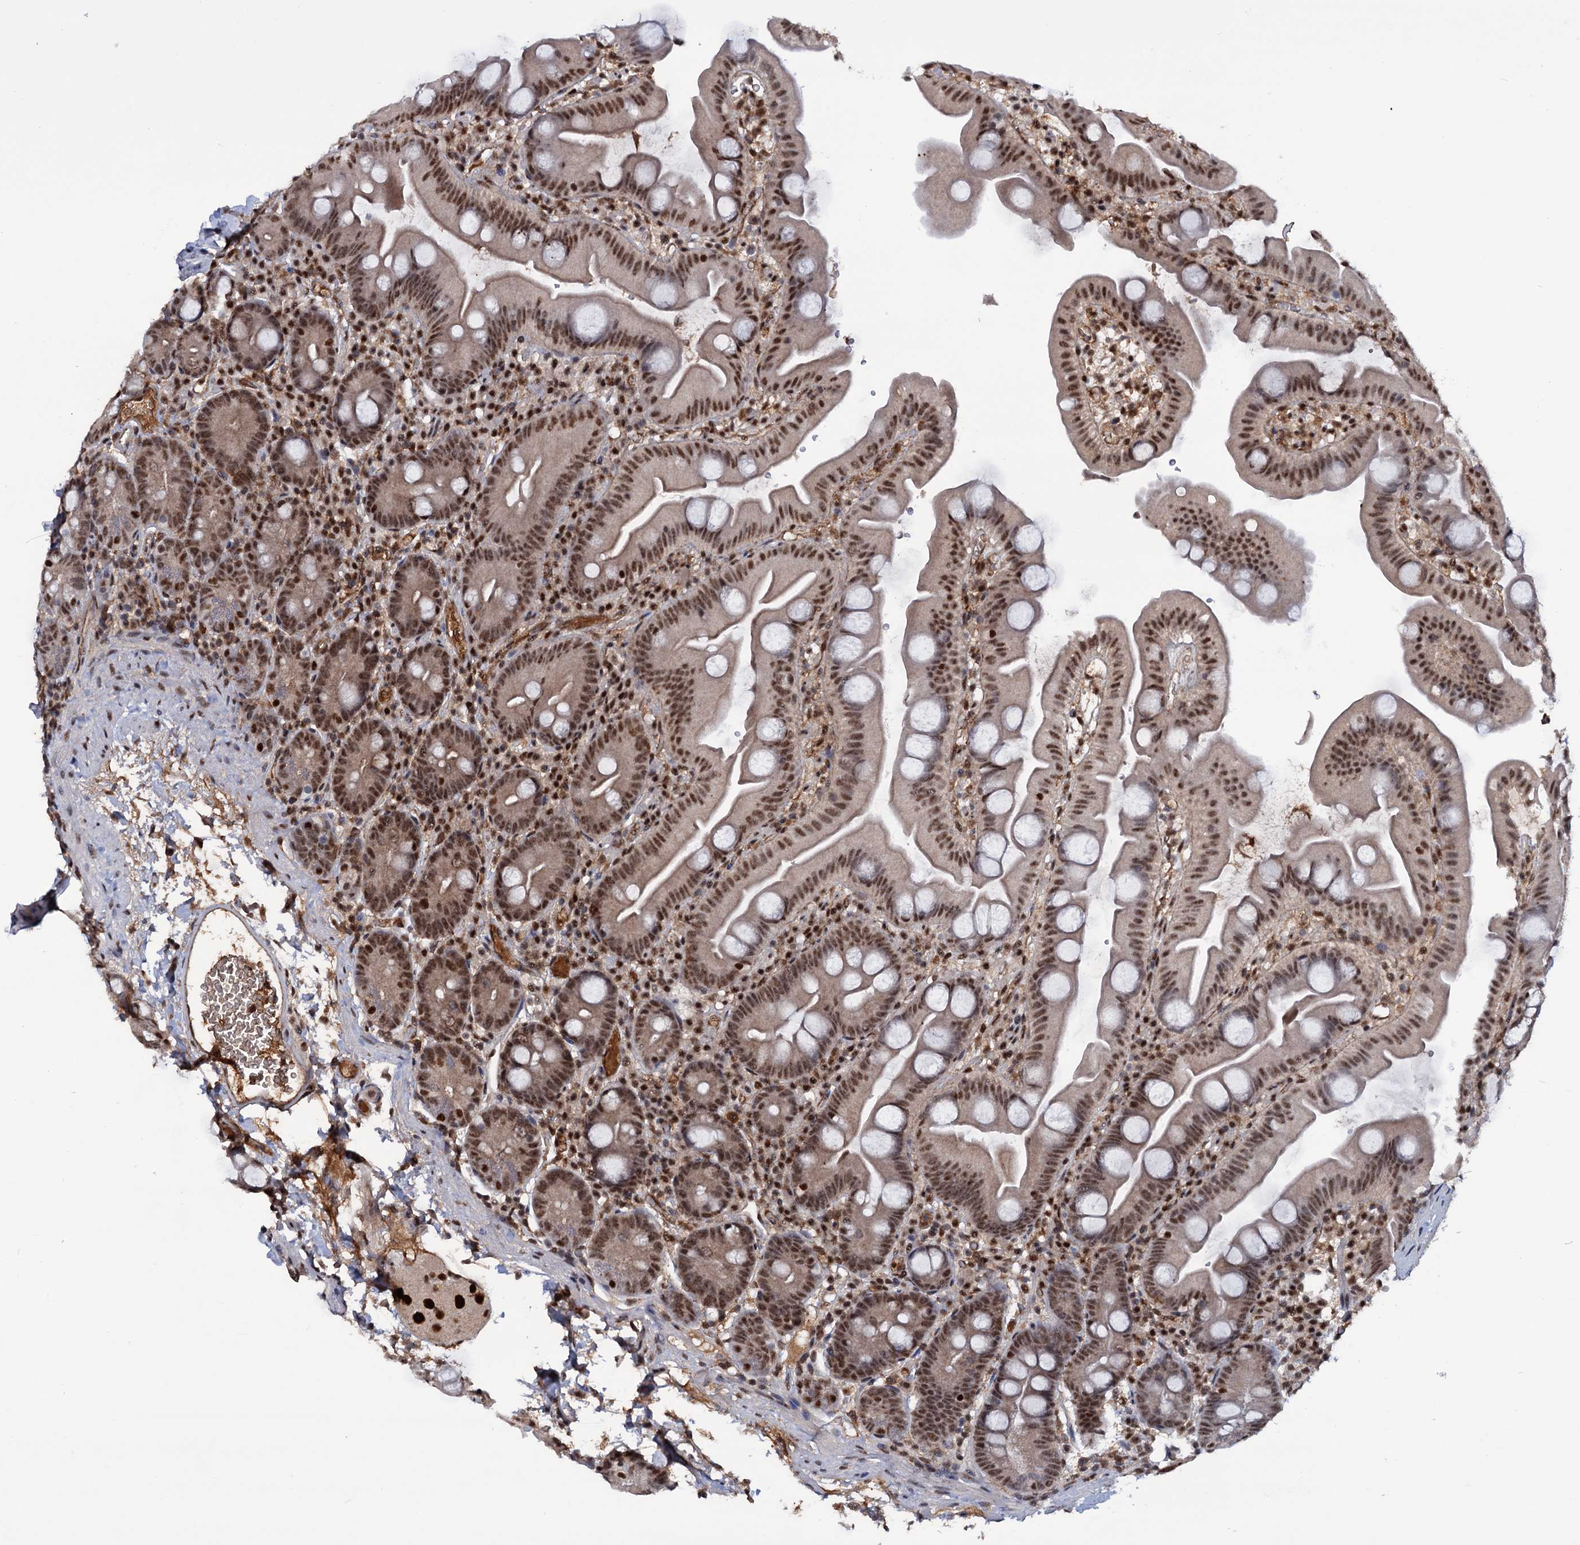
{"staining": {"intensity": "moderate", "quantity": "25%-75%", "location": "nuclear"}, "tissue": "small intestine", "cell_type": "Glandular cells", "image_type": "normal", "snomed": [{"axis": "morphology", "description": "Normal tissue, NOS"}, {"axis": "topography", "description": "Small intestine"}], "caption": "A photomicrograph of human small intestine stained for a protein displays moderate nuclear brown staining in glandular cells. Nuclei are stained in blue.", "gene": "TBC1D12", "patient": {"sex": "female", "age": 68}}